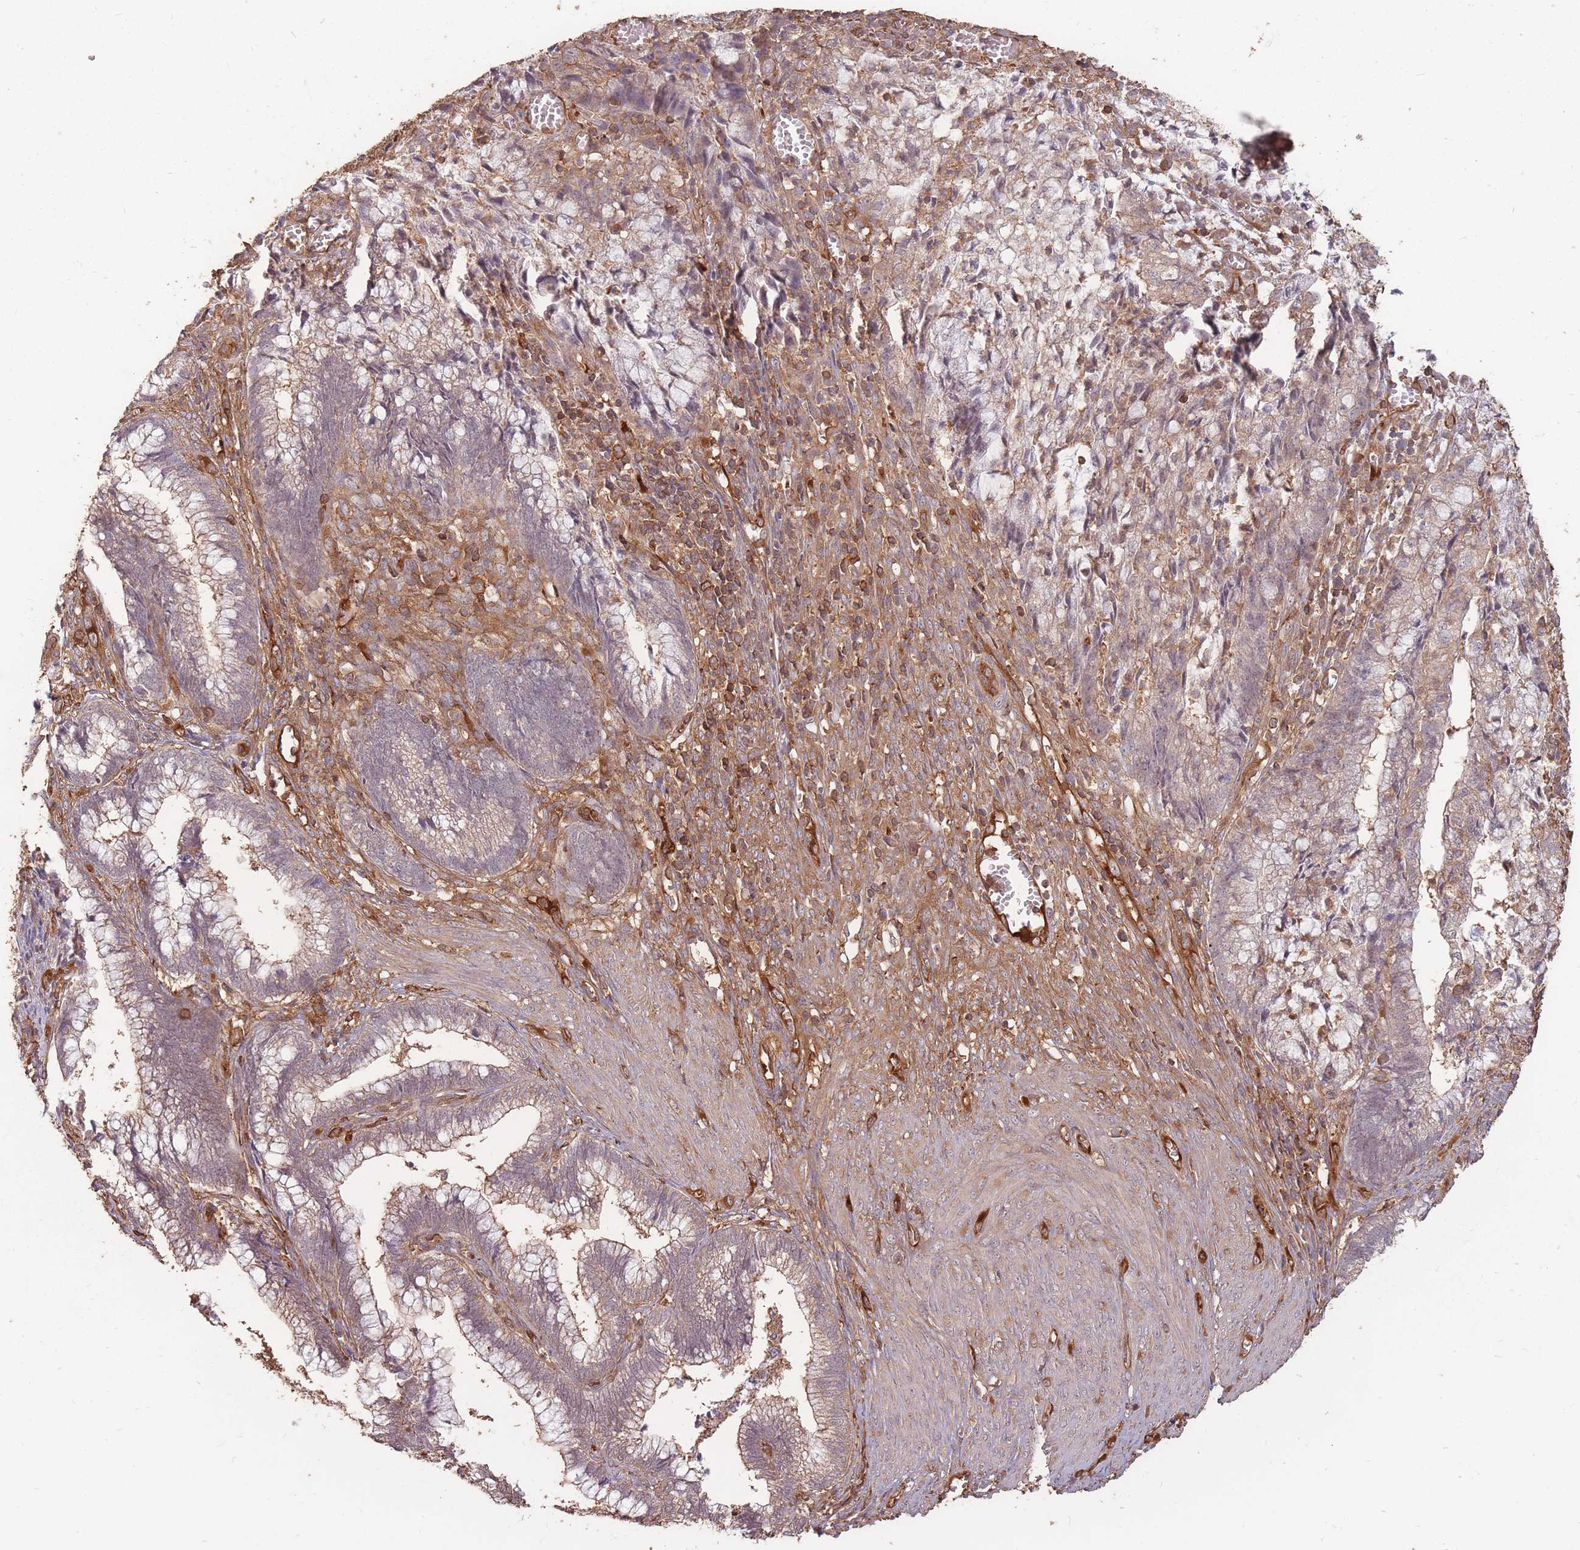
{"staining": {"intensity": "moderate", "quantity": "<25%", "location": "cytoplasmic/membranous"}, "tissue": "cervical cancer", "cell_type": "Tumor cells", "image_type": "cancer", "snomed": [{"axis": "morphology", "description": "Adenocarcinoma, NOS"}, {"axis": "topography", "description": "Cervix"}], "caption": "A low amount of moderate cytoplasmic/membranous expression is present in approximately <25% of tumor cells in cervical cancer tissue. Immunohistochemistry (ihc) stains the protein of interest in brown and the nuclei are stained blue.", "gene": "PLS3", "patient": {"sex": "female", "age": 44}}